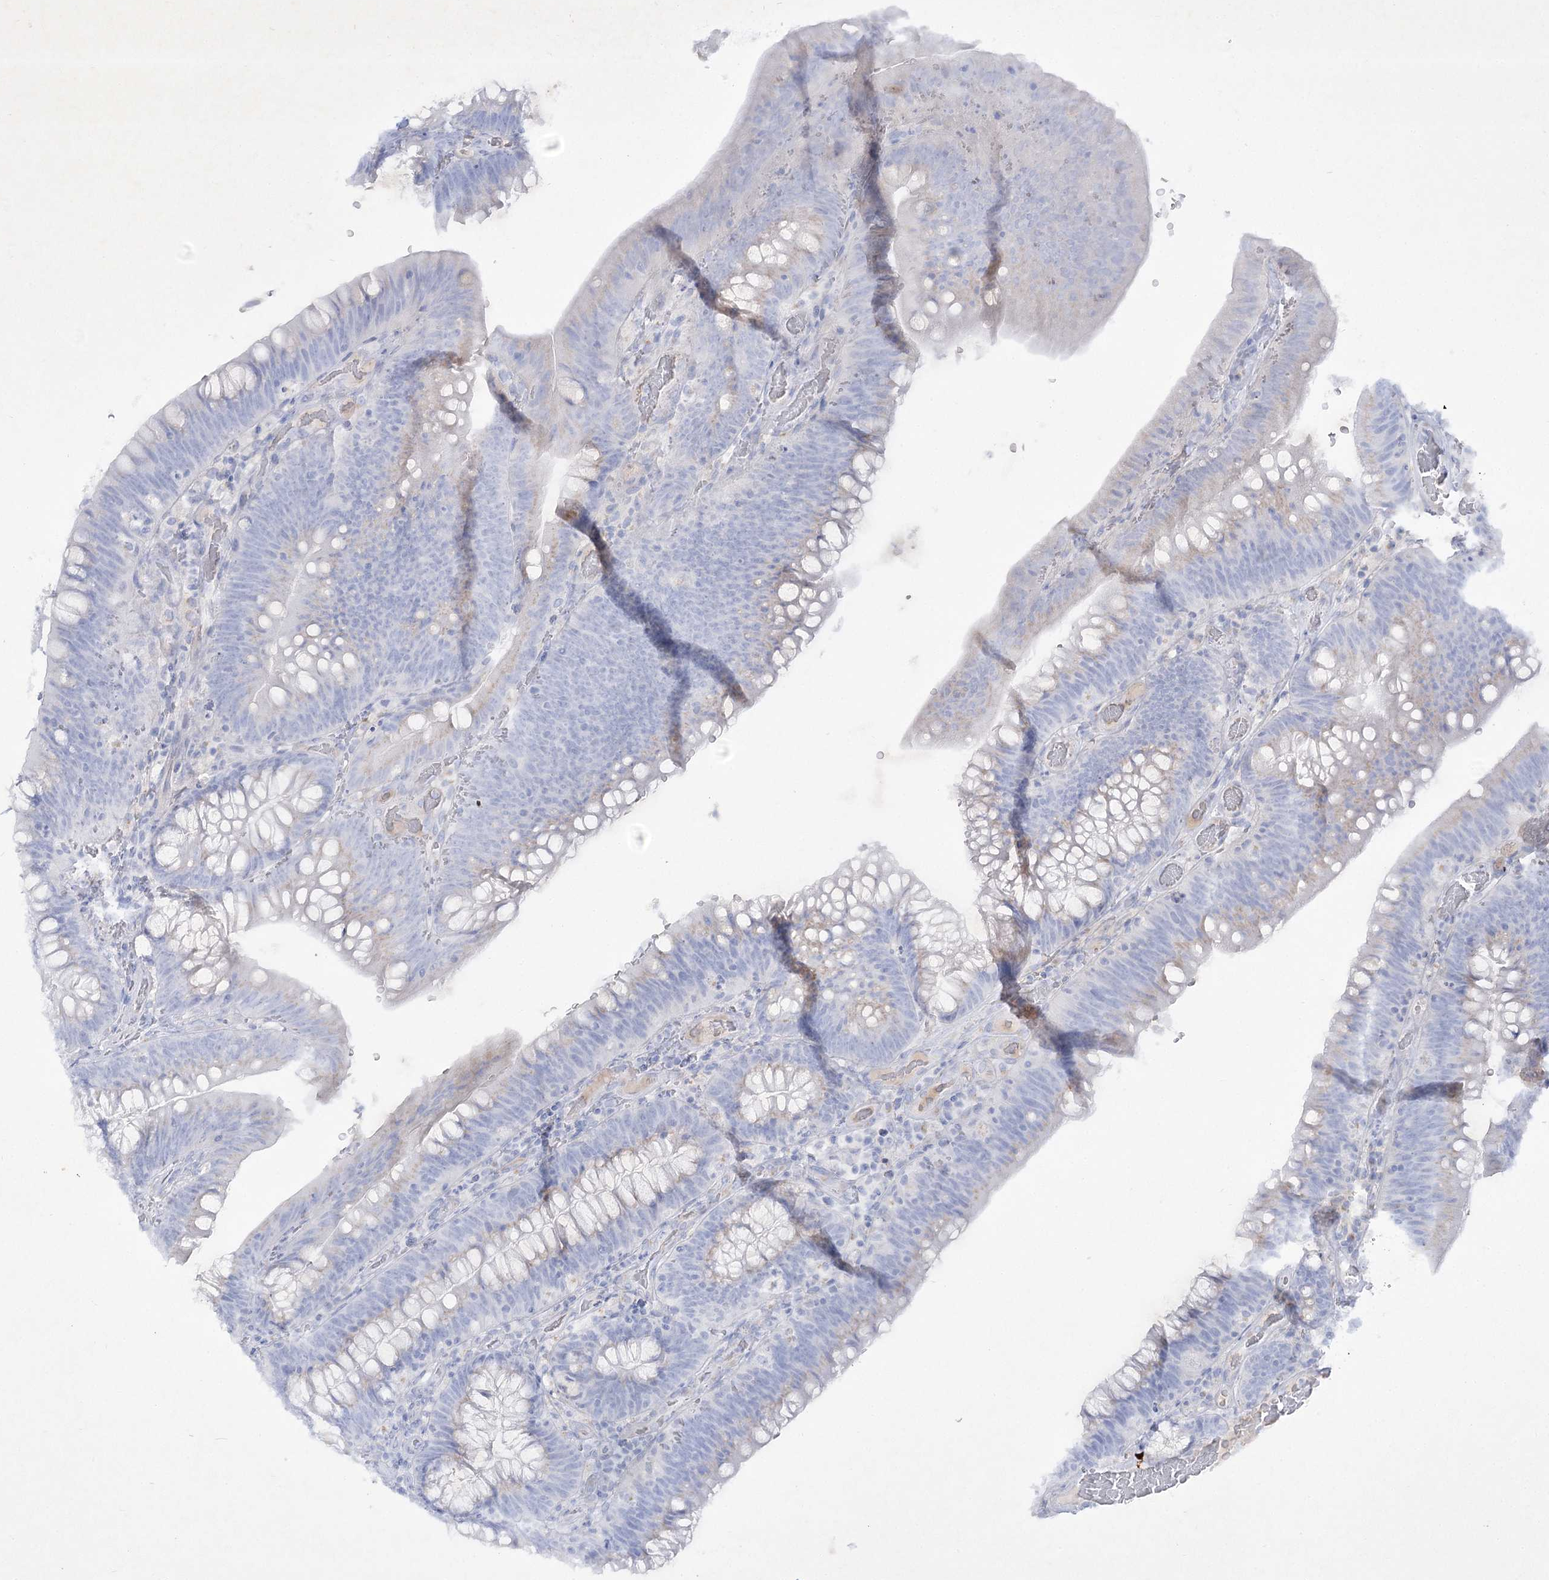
{"staining": {"intensity": "negative", "quantity": "none", "location": "none"}, "tissue": "colorectal cancer", "cell_type": "Tumor cells", "image_type": "cancer", "snomed": [{"axis": "morphology", "description": "Normal tissue, NOS"}, {"axis": "topography", "description": "Colon"}], "caption": "Colorectal cancer stained for a protein using IHC demonstrates no staining tumor cells.", "gene": "GBF1", "patient": {"sex": "female", "age": 82}}